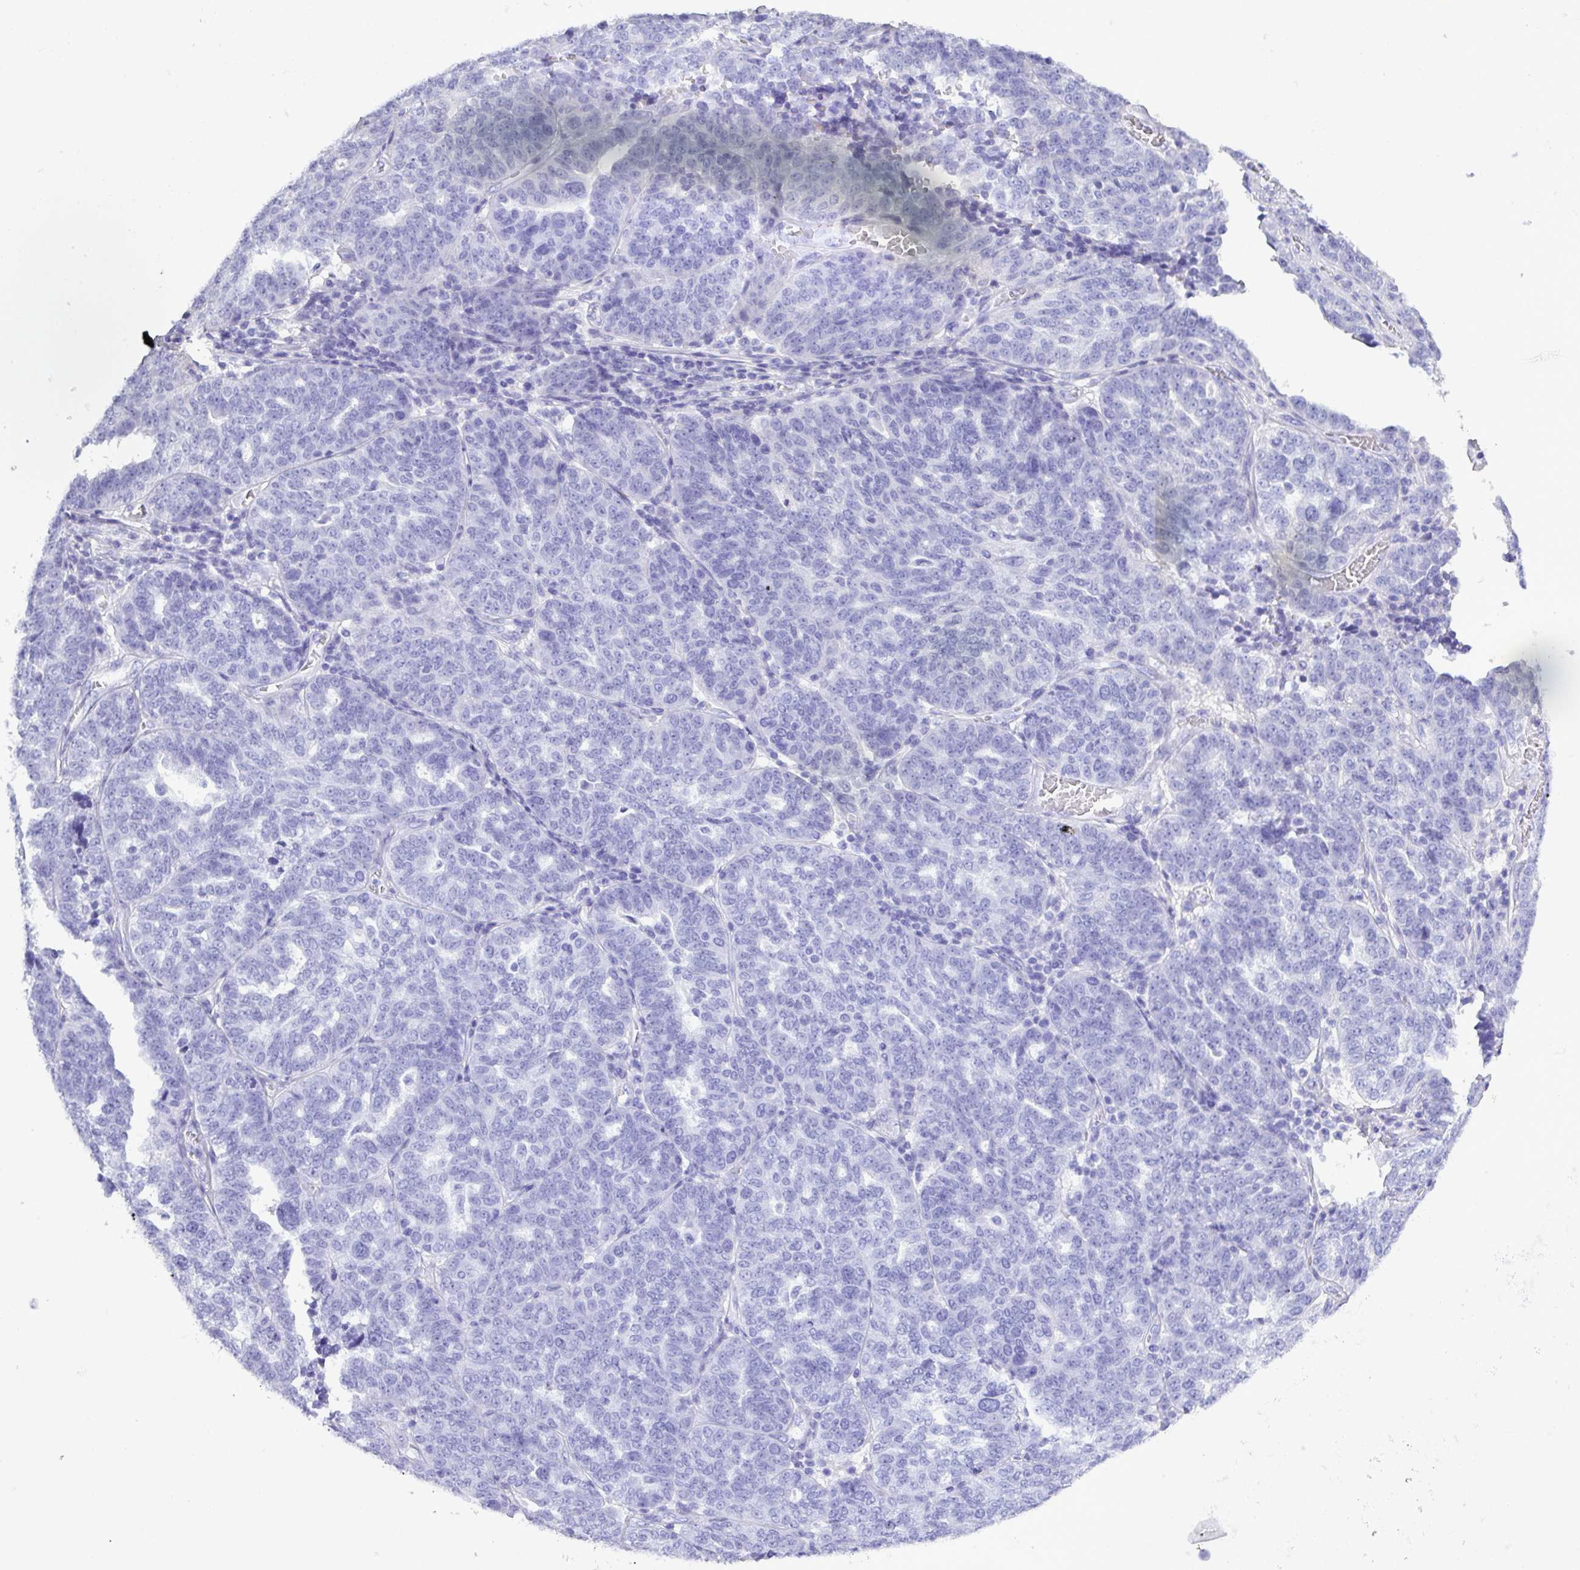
{"staining": {"intensity": "negative", "quantity": "none", "location": "none"}, "tissue": "ovarian cancer", "cell_type": "Tumor cells", "image_type": "cancer", "snomed": [{"axis": "morphology", "description": "Cystadenocarcinoma, serous, NOS"}, {"axis": "topography", "description": "Ovary"}], "caption": "A photomicrograph of human ovarian cancer (serous cystadenocarcinoma) is negative for staining in tumor cells.", "gene": "TNFSF12", "patient": {"sex": "female", "age": 59}}